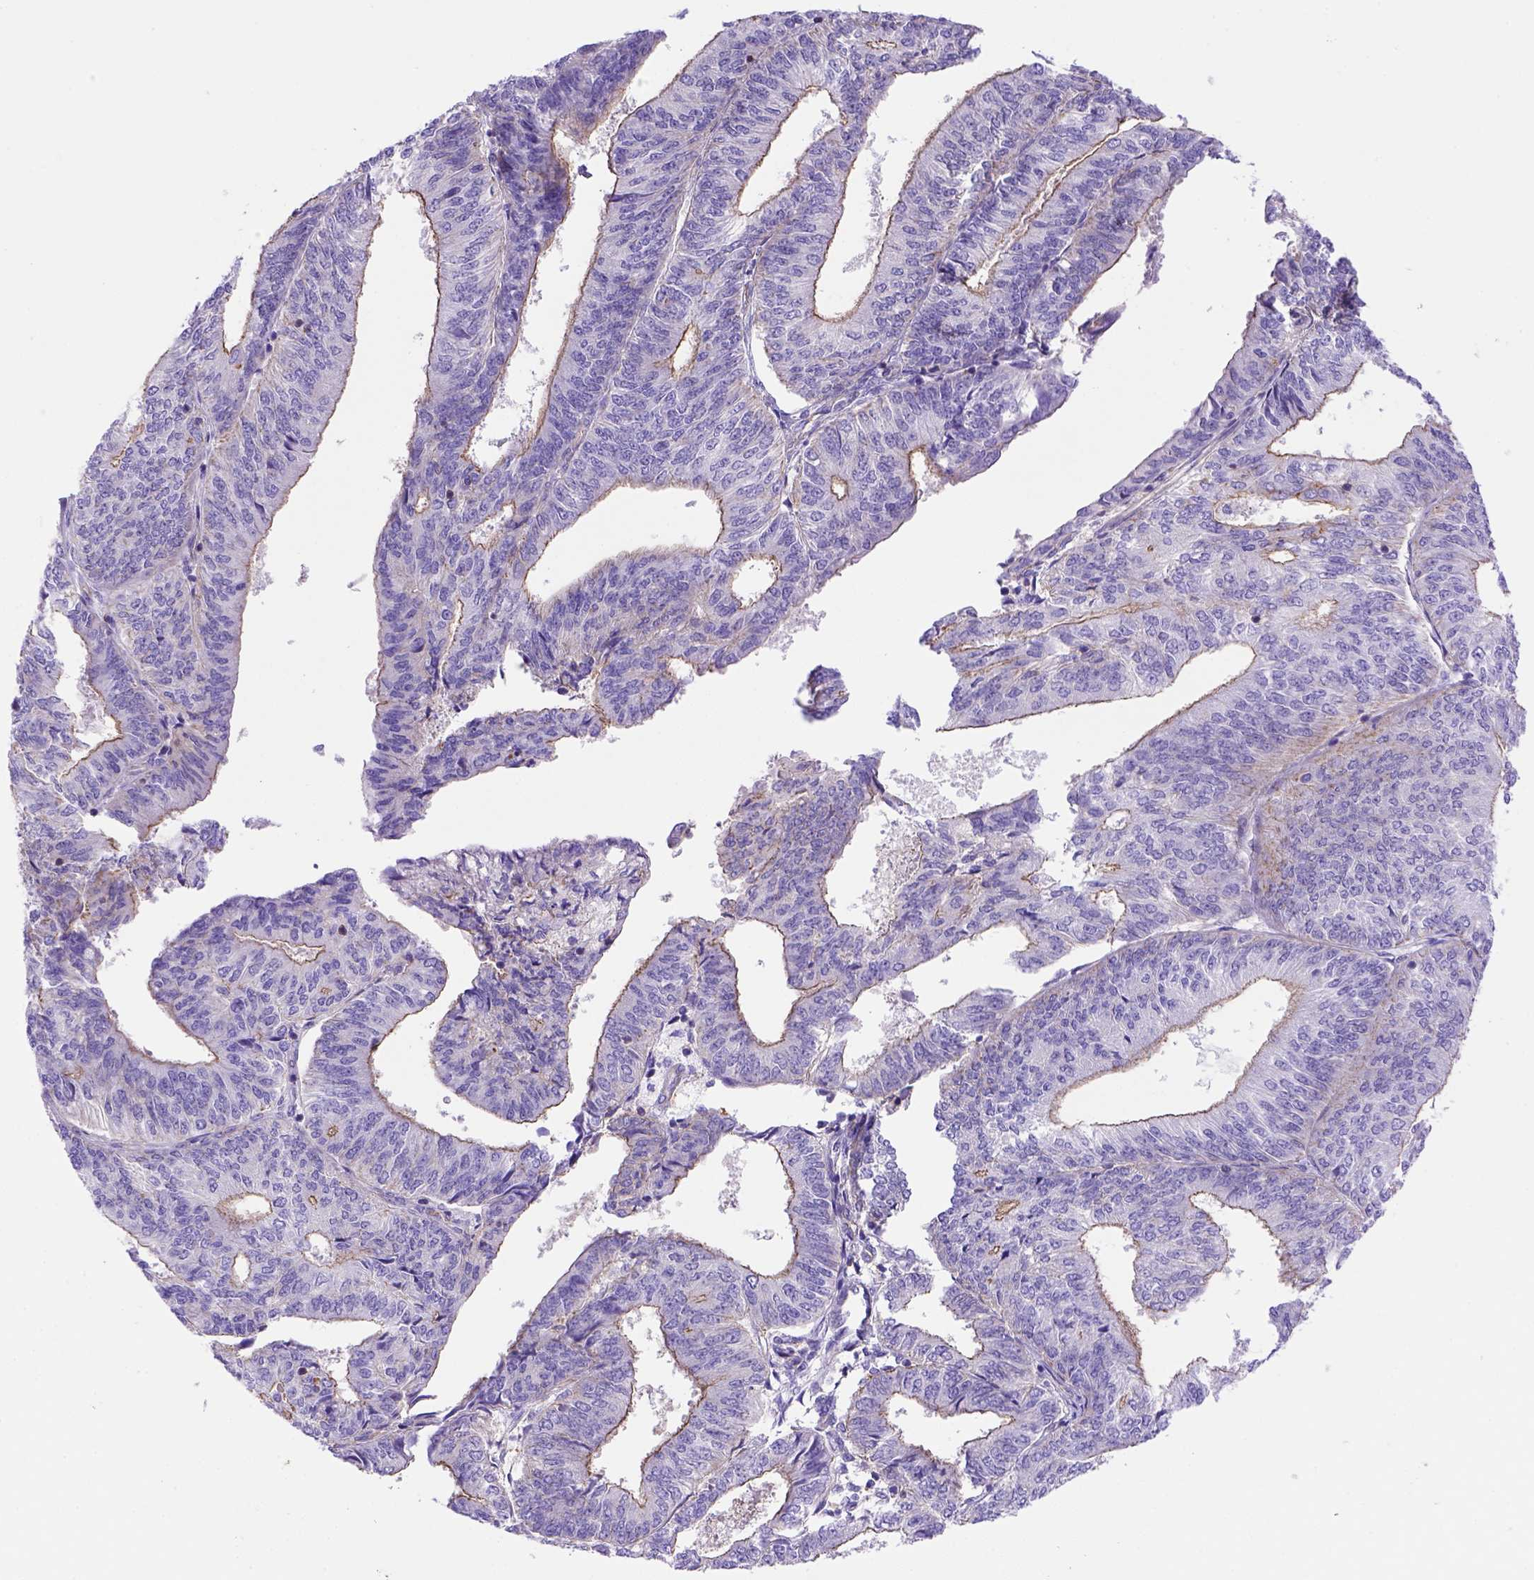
{"staining": {"intensity": "strong", "quantity": "<25%", "location": "cytoplasmic/membranous"}, "tissue": "endometrial cancer", "cell_type": "Tumor cells", "image_type": "cancer", "snomed": [{"axis": "morphology", "description": "Adenocarcinoma, NOS"}, {"axis": "topography", "description": "Endometrium"}], "caption": "Immunohistochemistry (DAB (3,3'-diaminobenzidine)) staining of human endometrial cancer (adenocarcinoma) exhibits strong cytoplasmic/membranous protein expression in approximately <25% of tumor cells.", "gene": "PEX12", "patient": {"sex": "female", "age": 58}}